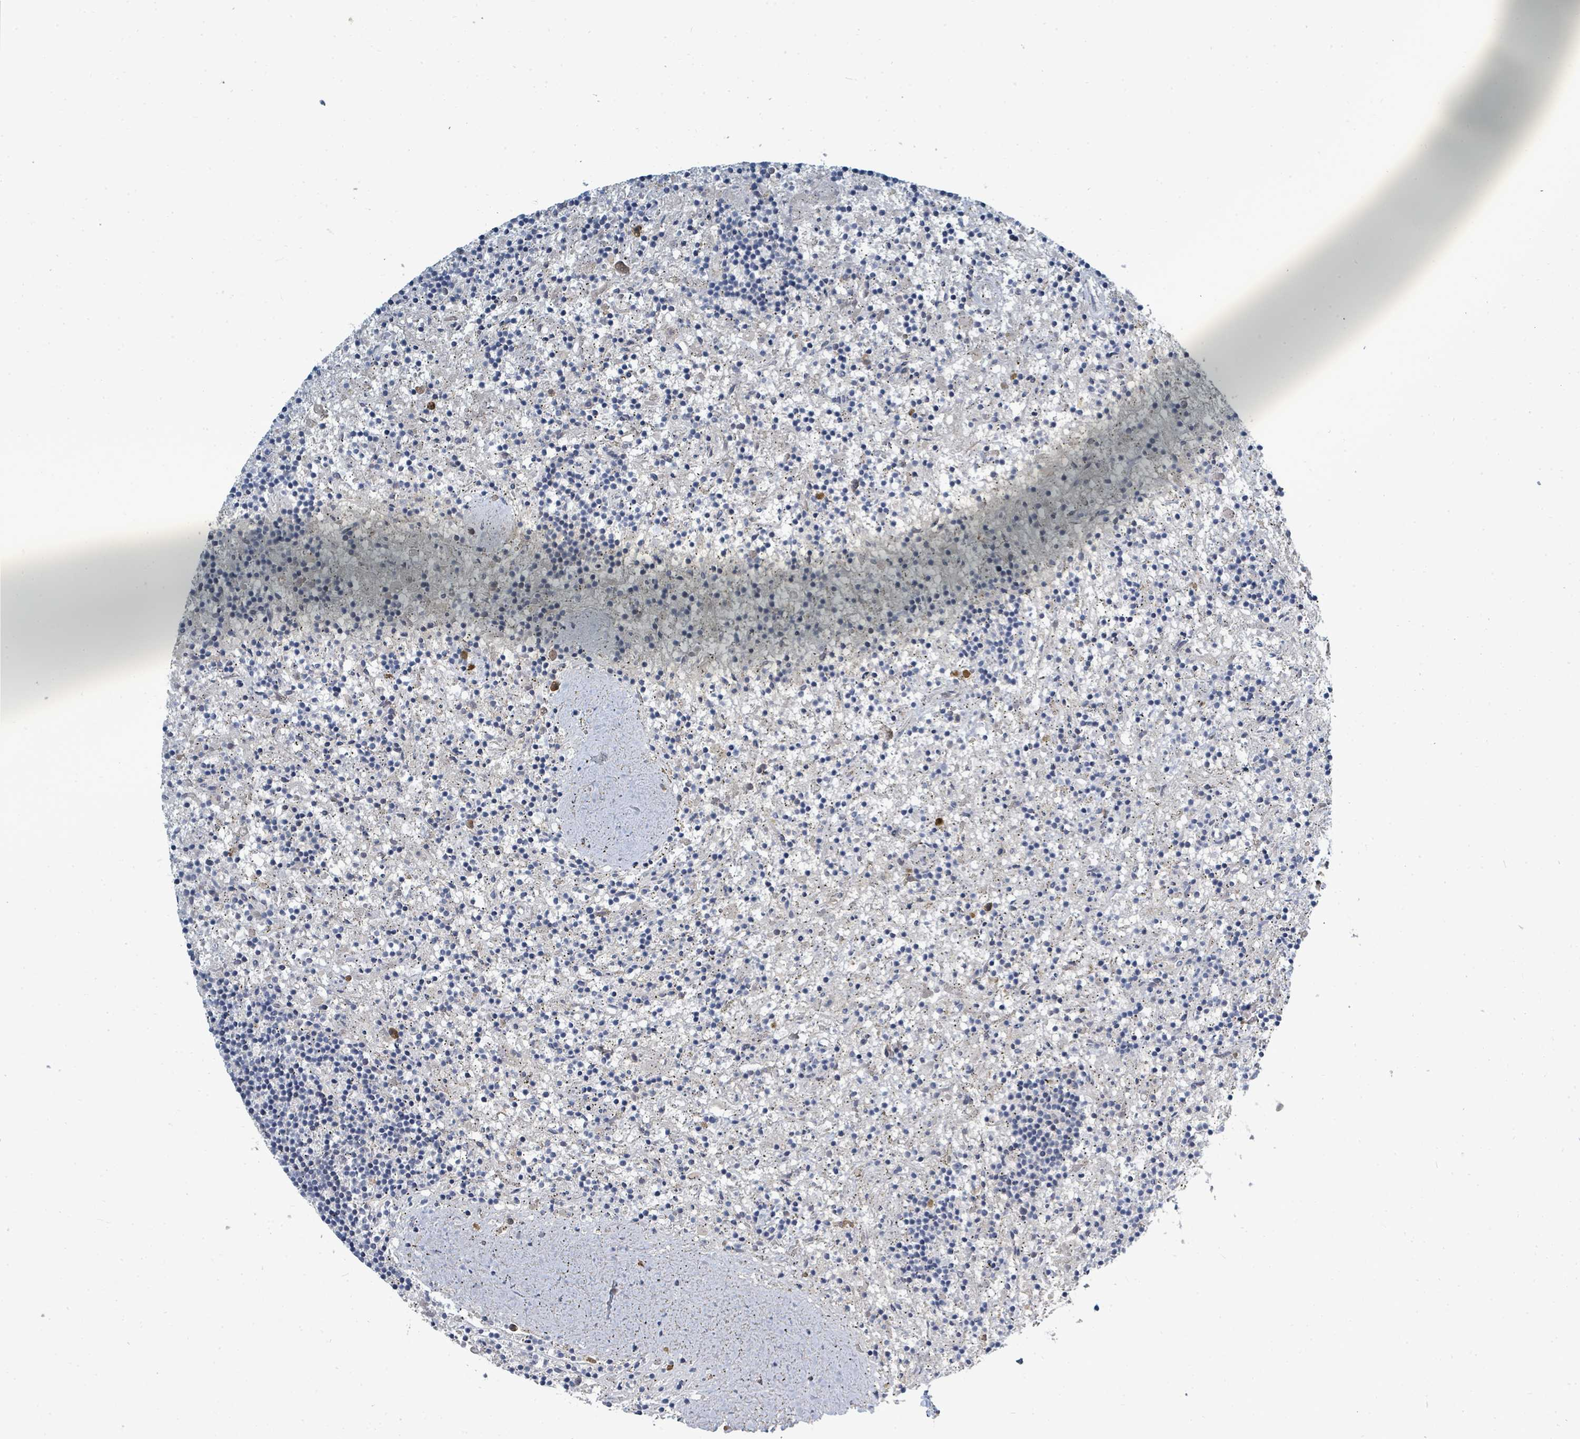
{"staining": {"intensity": "negative", "quantity": "none", "location": "none"}, "tissue": "lymphoma", "cell_type": "Tumor cells", "image_type": "cancer", "snomed": [{"axis": "morphology", "description": "Malignant lymphoma, non-Hodgkin's type, Low grade"}, {"axis": "topography", "description": "Spleen"}], "caption": "DAB immunohistochemical staining of human malignant lymphoma, non-Hodgkin's type (low-grade) demonstrates no significant expression in tumor cells.", "gene": "SLC25A23", "patient": {"sex": "male", "age": 76}}